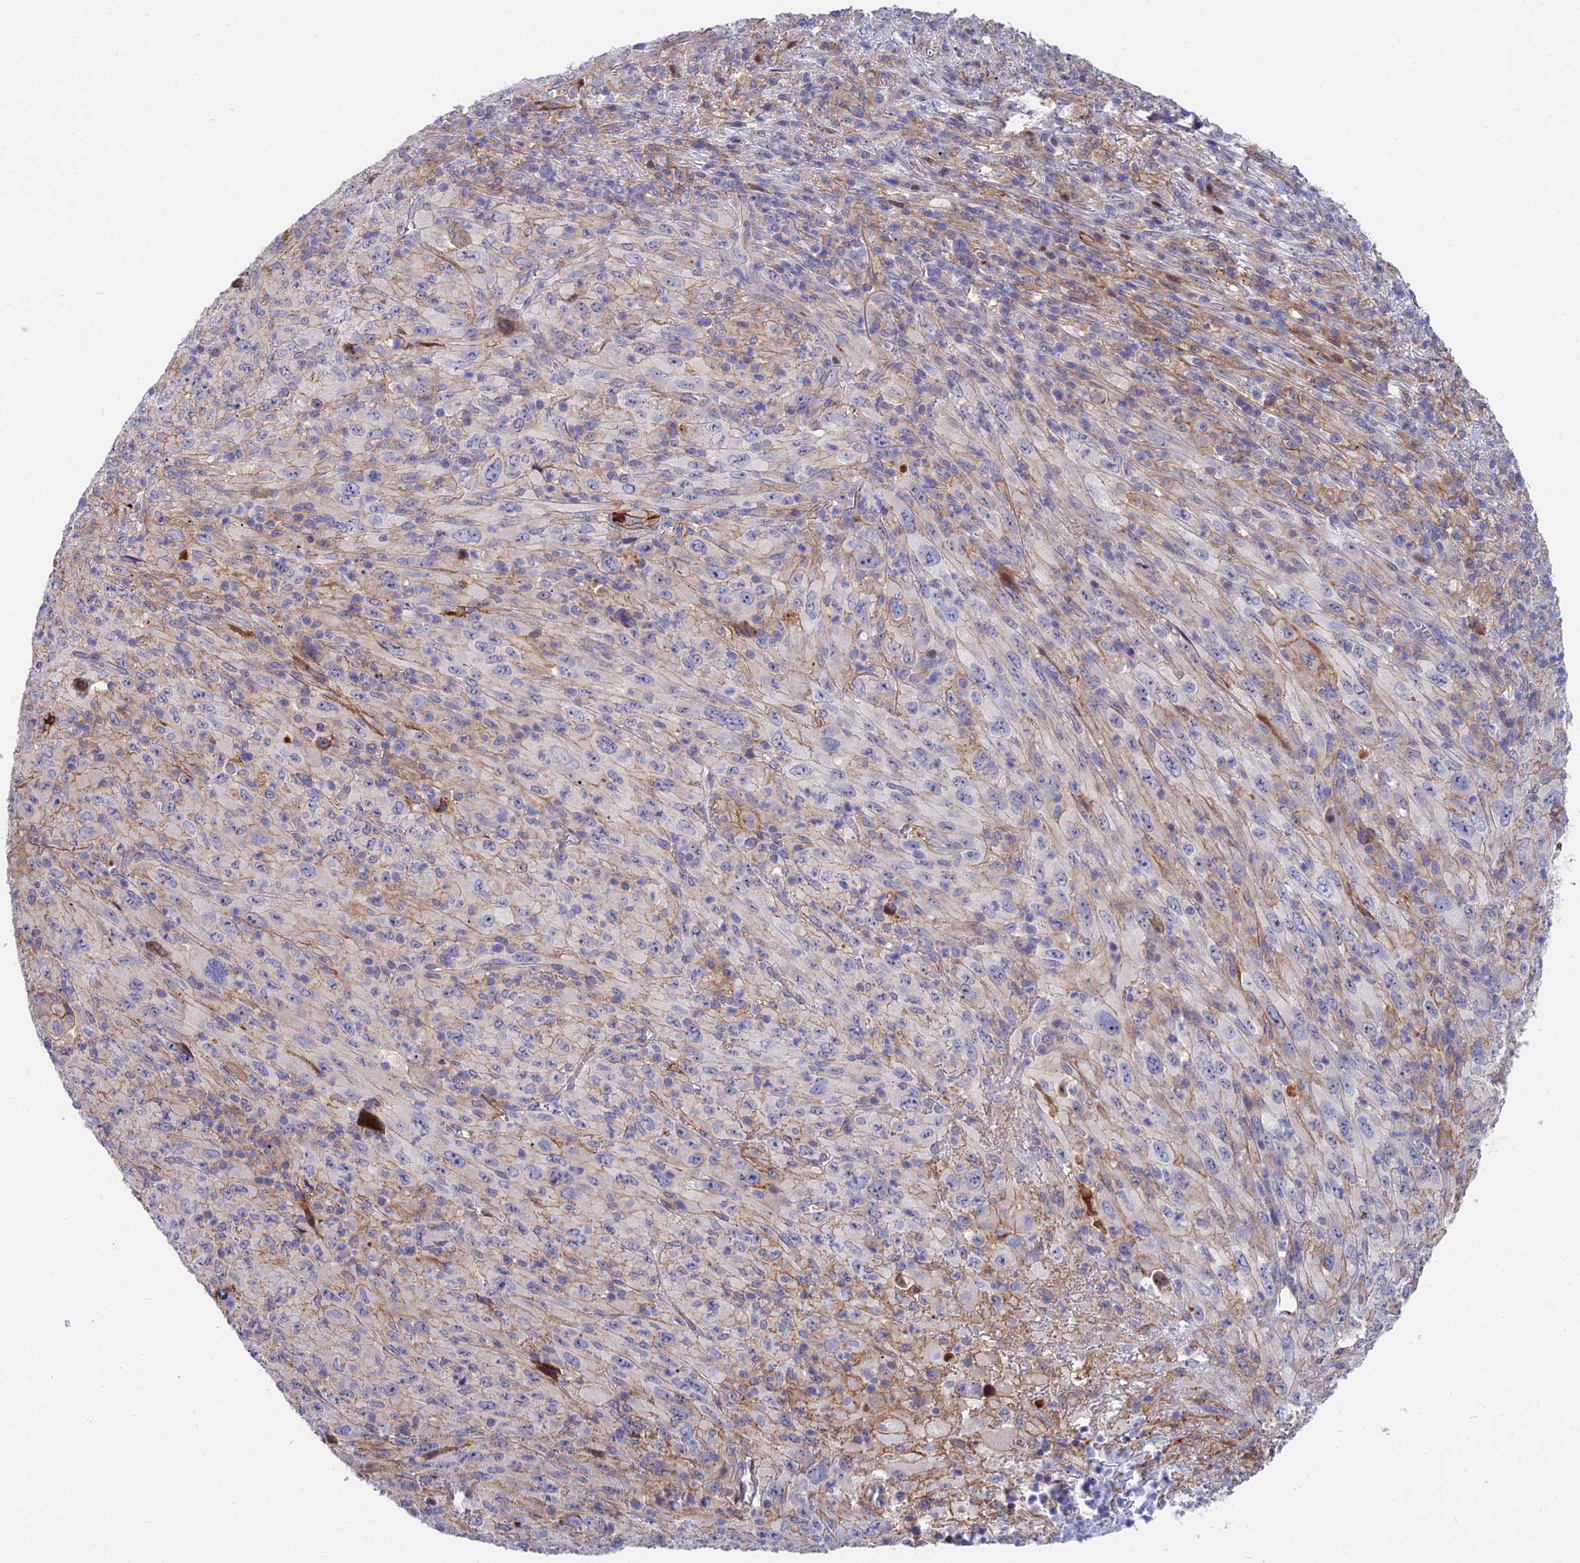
{"staining": {"intensity": "moderate", "quantity": "25%-75%", "location": "cytoplasmic/membranous"}, "tissue": "melanoma", "cell_type": "Tumor cells", "image_type": "cancer", "snomed": [{"axis": "morphology", "description": "Malignant melanoma, Metastatic site"}, {"axis": "topography", "description": "Skin"}], "caption": "High-magnification brightfield microscopy of melanoma stained with DAB (3,3'-diaminobenzidine) (brown) and counterstained with hematoxylin (blue). tumor cells exhibit moderate cytoplasmic/membranous staining is appreciated in approximately25%-75% of cells.", "gene": "TRIM43B", "patient": {"sex": "female", "age": 56}}